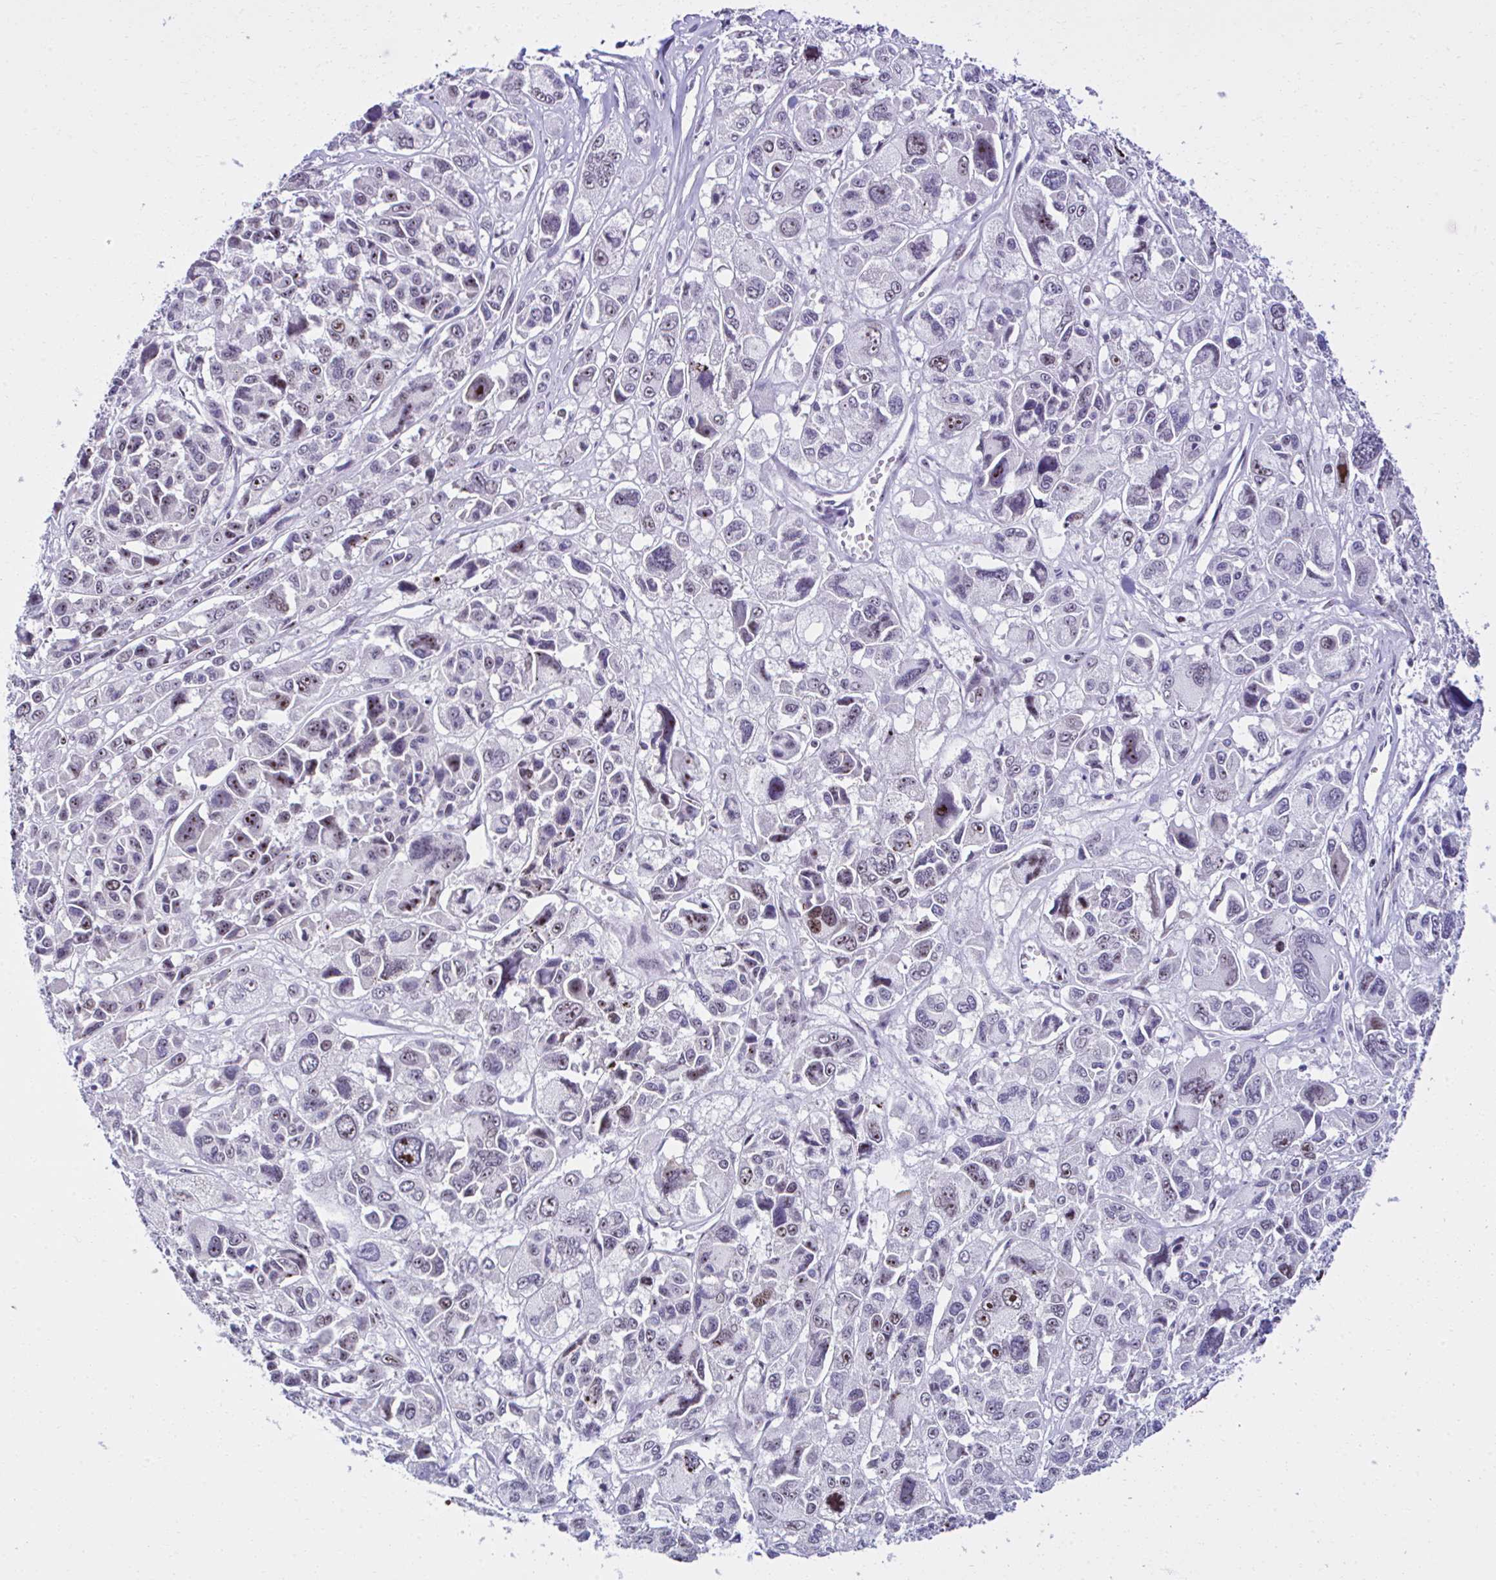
{"staining": {"intensity": "moderate", "quantity": "25%-75%", "location": "nuclear"}, "tissue": "melanoma", "cell_type": "Tumor cells", "image_type": "cancer", "snomed": [{"axis": "morphology", "description": "Malignant melanoma, NOS"}, {"axis": "topography", "description": "Skin"}], "caption": "Tumor cells reveal moderate nuclear staining in approximately 25%-75% of cells in malignant melanoma.", "gene": "CEP72", "patient": {"sex": "female", "age": 66}}